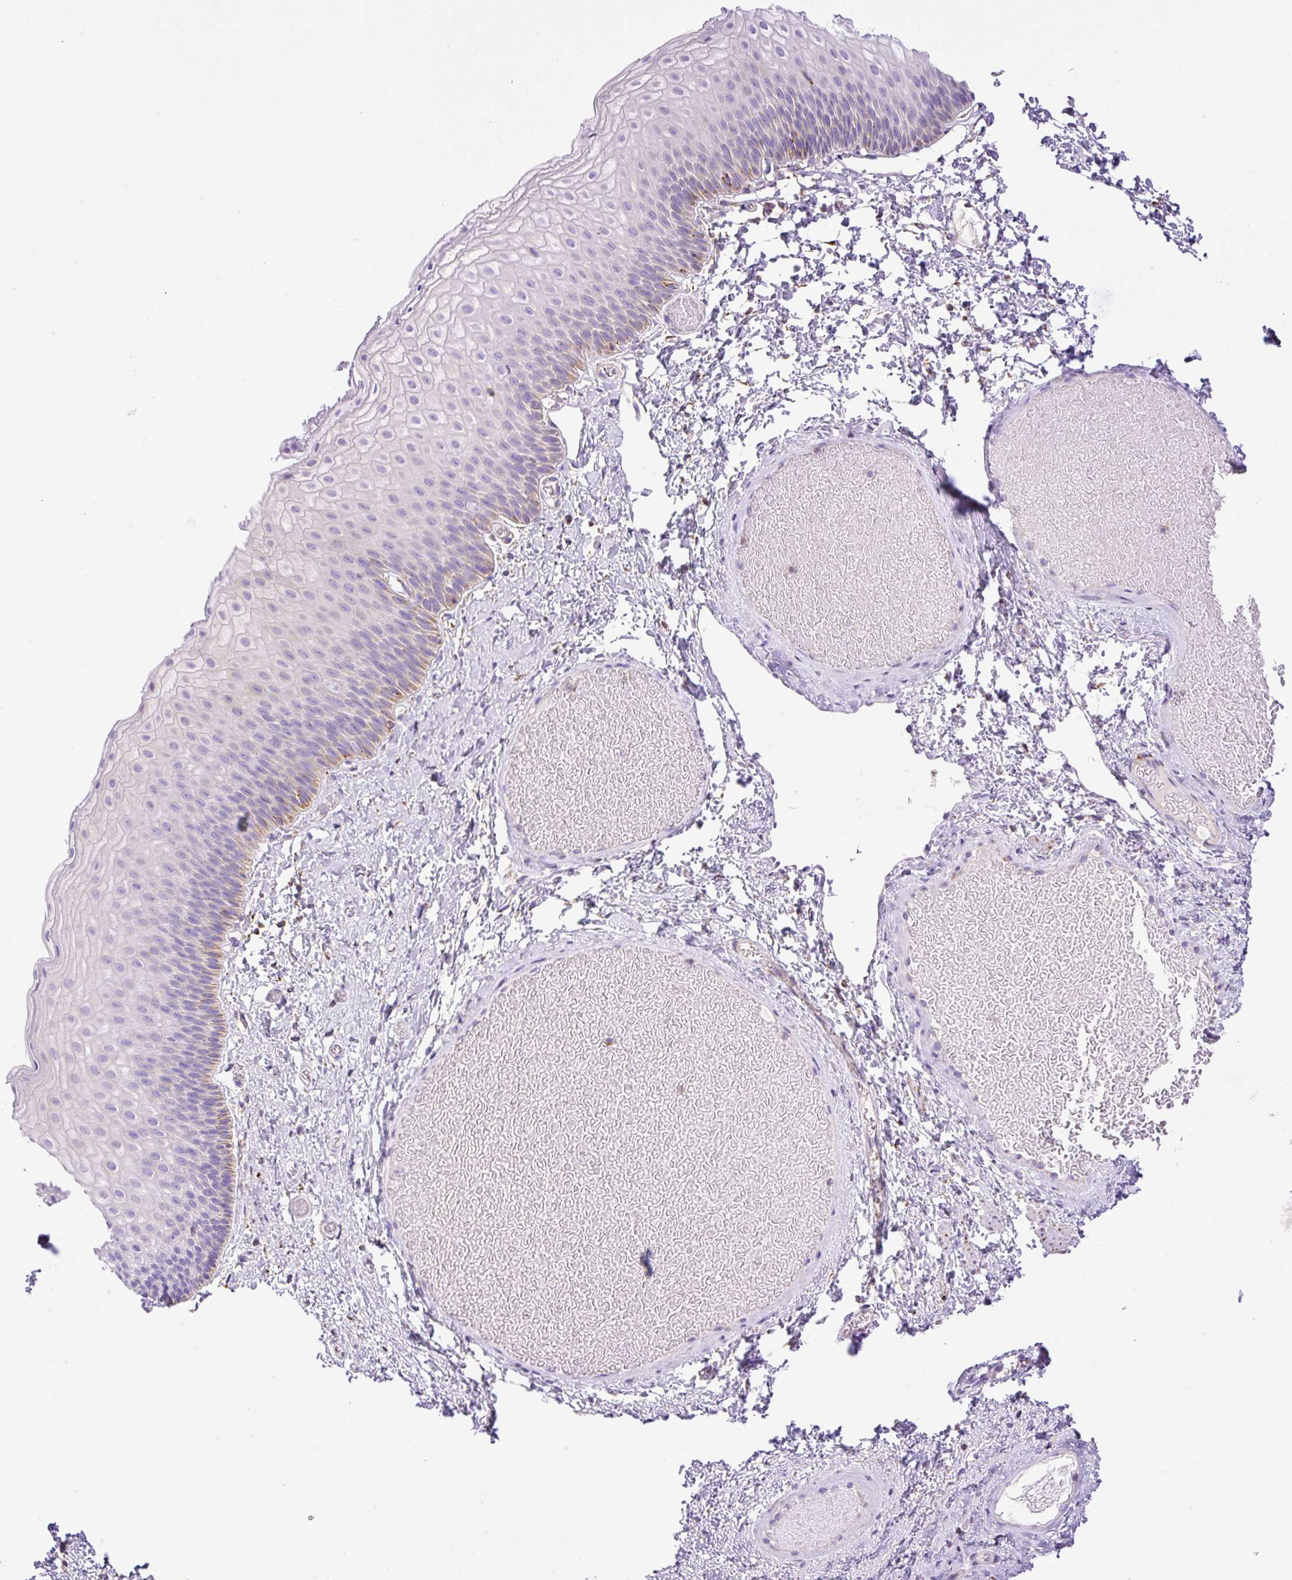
{"staining": {"intensity": "negative", "quantity": "none", "location": "none"}, "tissue": "skin", "cell_type": "Epidermal cells", "image_type": "normal", "snomed": [{"axis": "morphology", "description": "Normal tissue, NOS"}, {"axis": "topography", "description": "Anal"}], "caption": "Epidermal cells show no significant protein expression in unremarkable skin. (Brightfield microscopy of DAB (3,3'-diaminobenzidine) immunohistochemistry (IHC) at high magnification).", "gene": "NF1", "patient": {"sex": "female", "age": 40}}